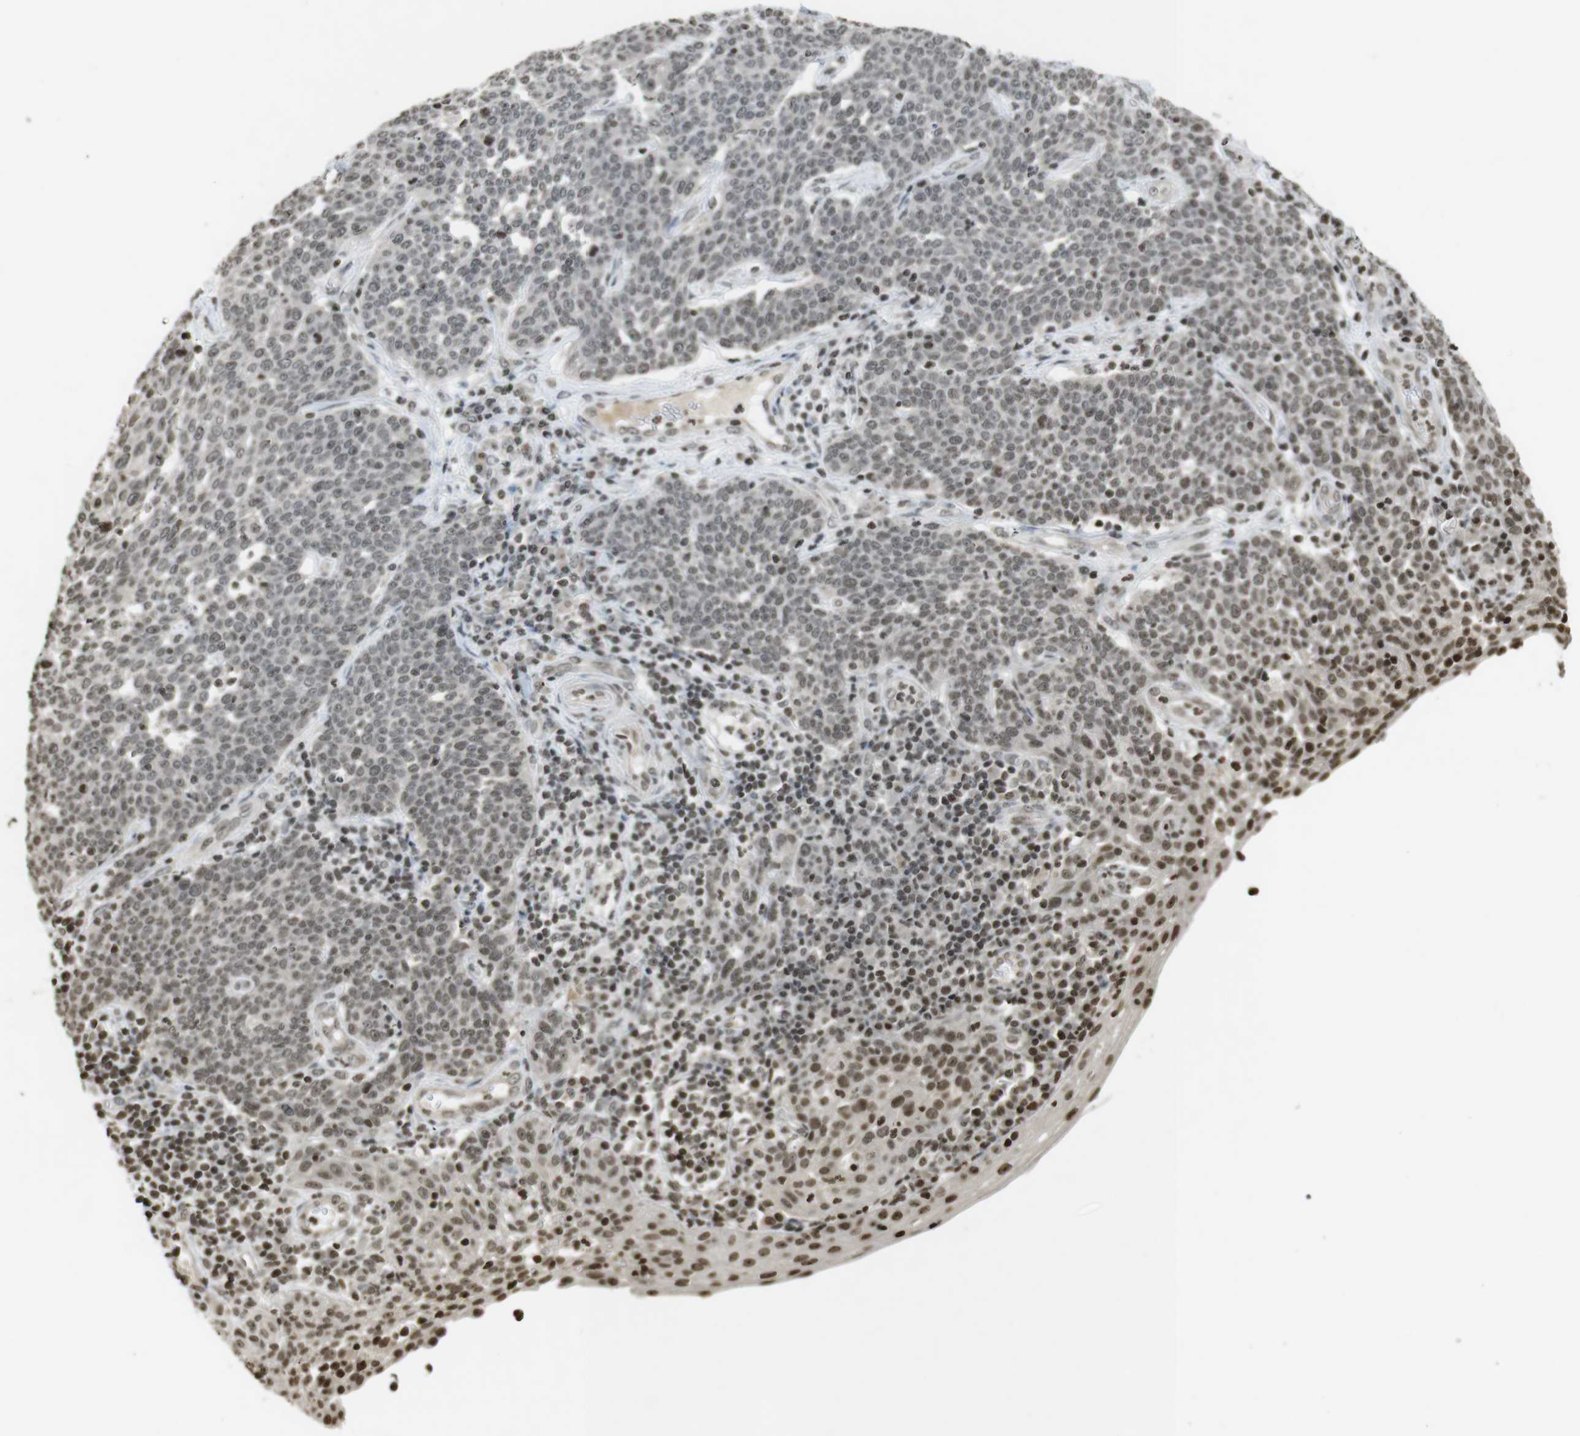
{"staining": {"intensity": "weak", "quantity": ">75%", "location": "nuclear"}, "tissue": "cervical cancer", "cell_type": "Tumor cells", "image_type": "cancer", "snomed": [{"axis": "morphology", "description": "Squamous cell carcinoma, NOS"}, {"axis": "topography", "description": "Cervix"}], "caption": "DAB (3,3'-diaminobenzidine) immunohistochemical staining of human squamous cell carcinoma (cervical) displays weak nuclear protein staining in about >75% of tumor cells. (Brightfield microscopy of DAB IHC at high magnification).", "gene": "FOXA3", "patient": {"sex": "female", "age": 34}}